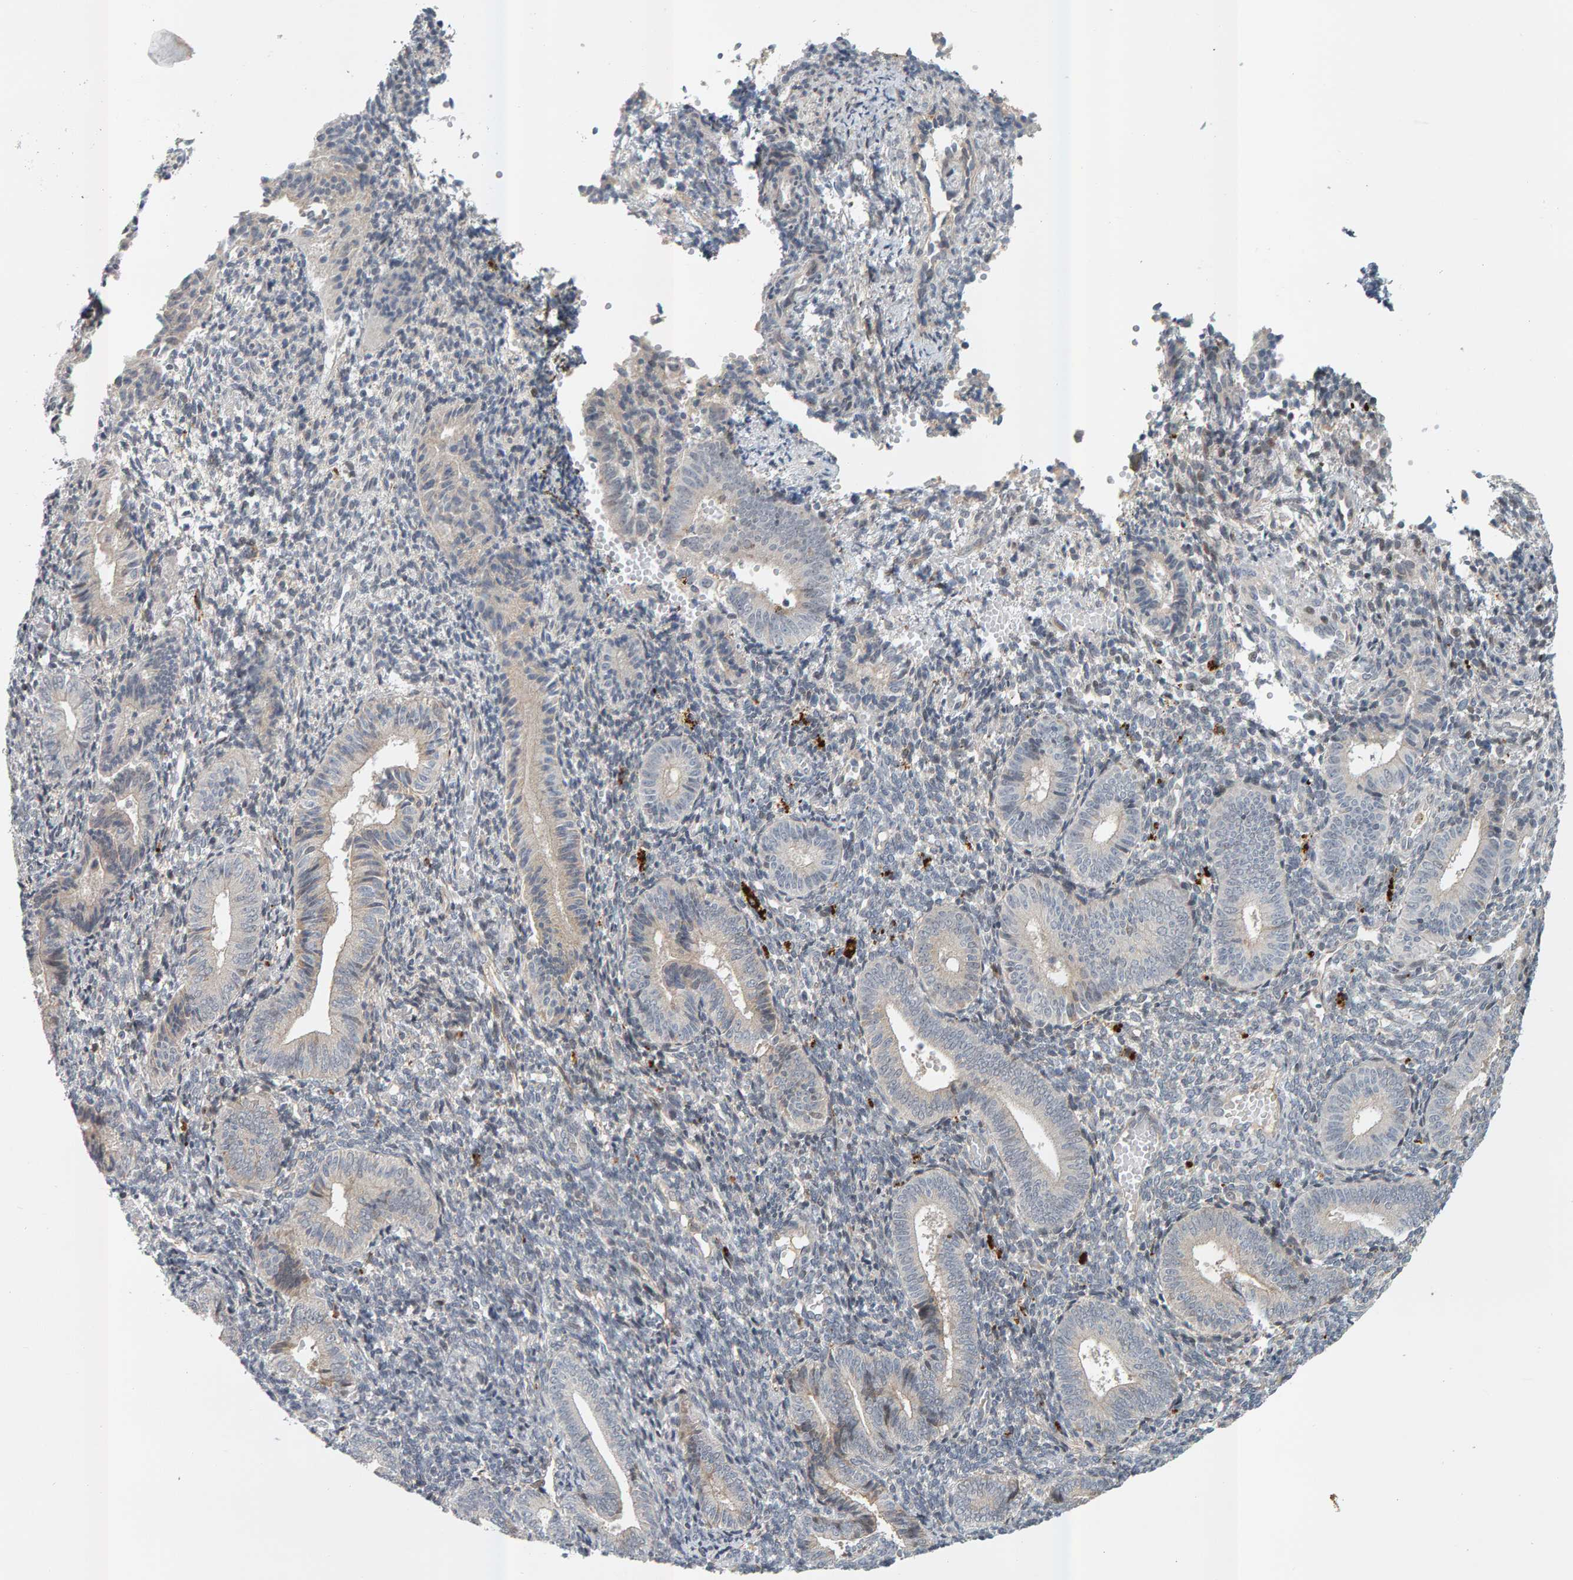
{"staining": {"intensity": "negative", "quantity": "none", "location": "none"}, "tissue": "endometrium", "cell_type": "Cells in endometrial stroma", "image_type": "normal", "snomed": [{"axis": "morphology", "description": "Normal tissue, NOS"}, {"axis": "topography", "description": "Uterus"}, {"axis": "topography", "description": "Endometrium"}], "caption": "Normal endometrium was stained to show a protein in brown. There is no significant staining in cells in endometrial stroma. (Brightfield microscopy of DAB immunohistochemistry (IHC) at high magnification).", "gene": "ZNF160", "patient": {"sex": "female", "age": 33}}